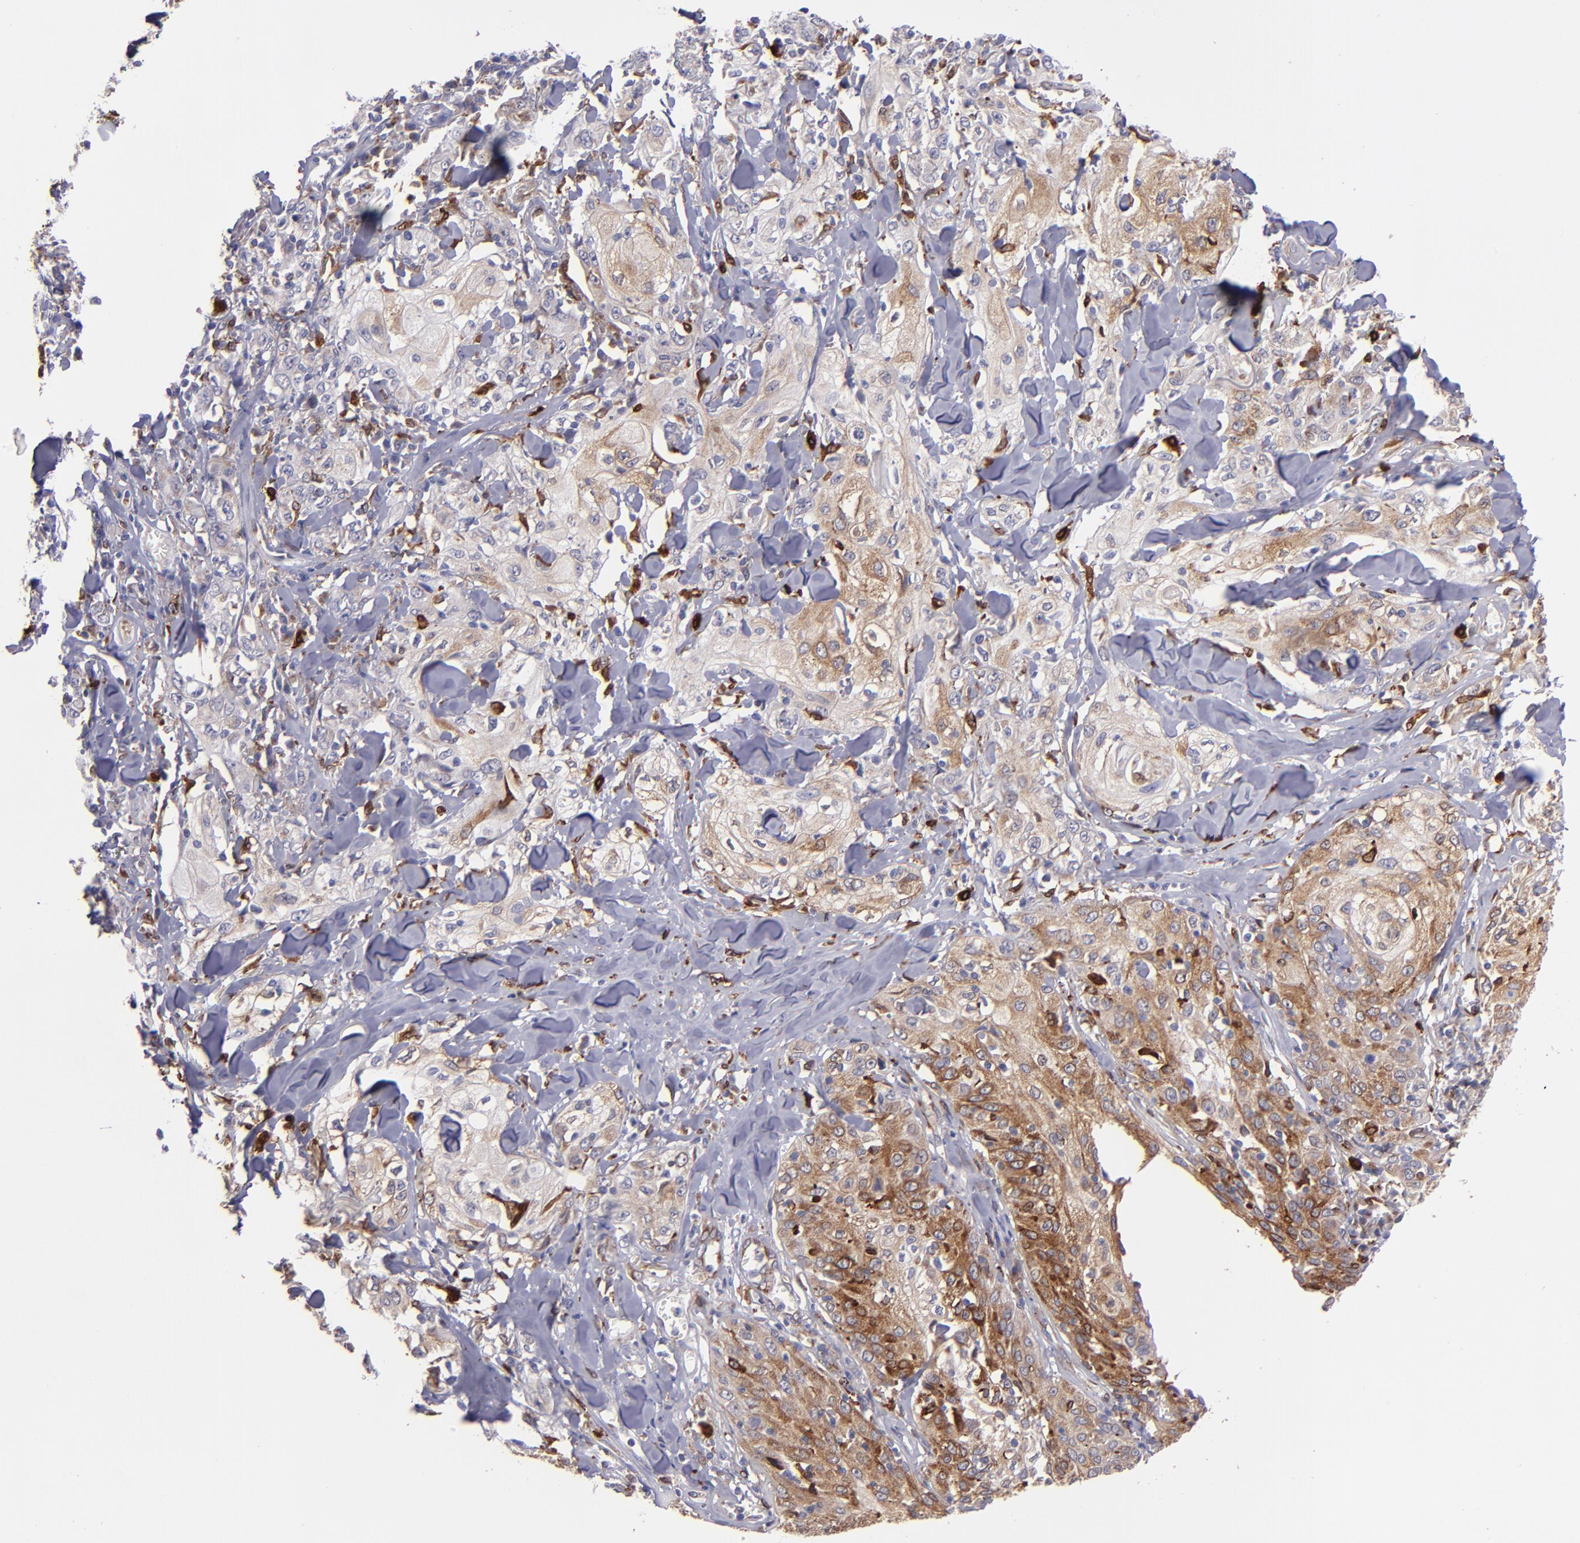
{"staining": {"intensity": "moderate", "quantity": "25%-75%", "location": "cytoplasmic/membranous"}, "tissue": "skin cancer", "cell_type": "Tumor cells", "image_type": "cancer", "snomed": [{"axis": "morphology", "description": "Squamous cell carcinoma, NOS"}, {"axis": "topography", "description": "Skin"}], "caption": "An IHC photomicrograph of tumor tissue is shown. Protein staining in brown highlights moderate cytoplasmic/membranous positivity in squamous cell carcinoma (skin) within tumor cells.", "gene": "PTGS1", "patient": {"sex": "male", "age": 65}}